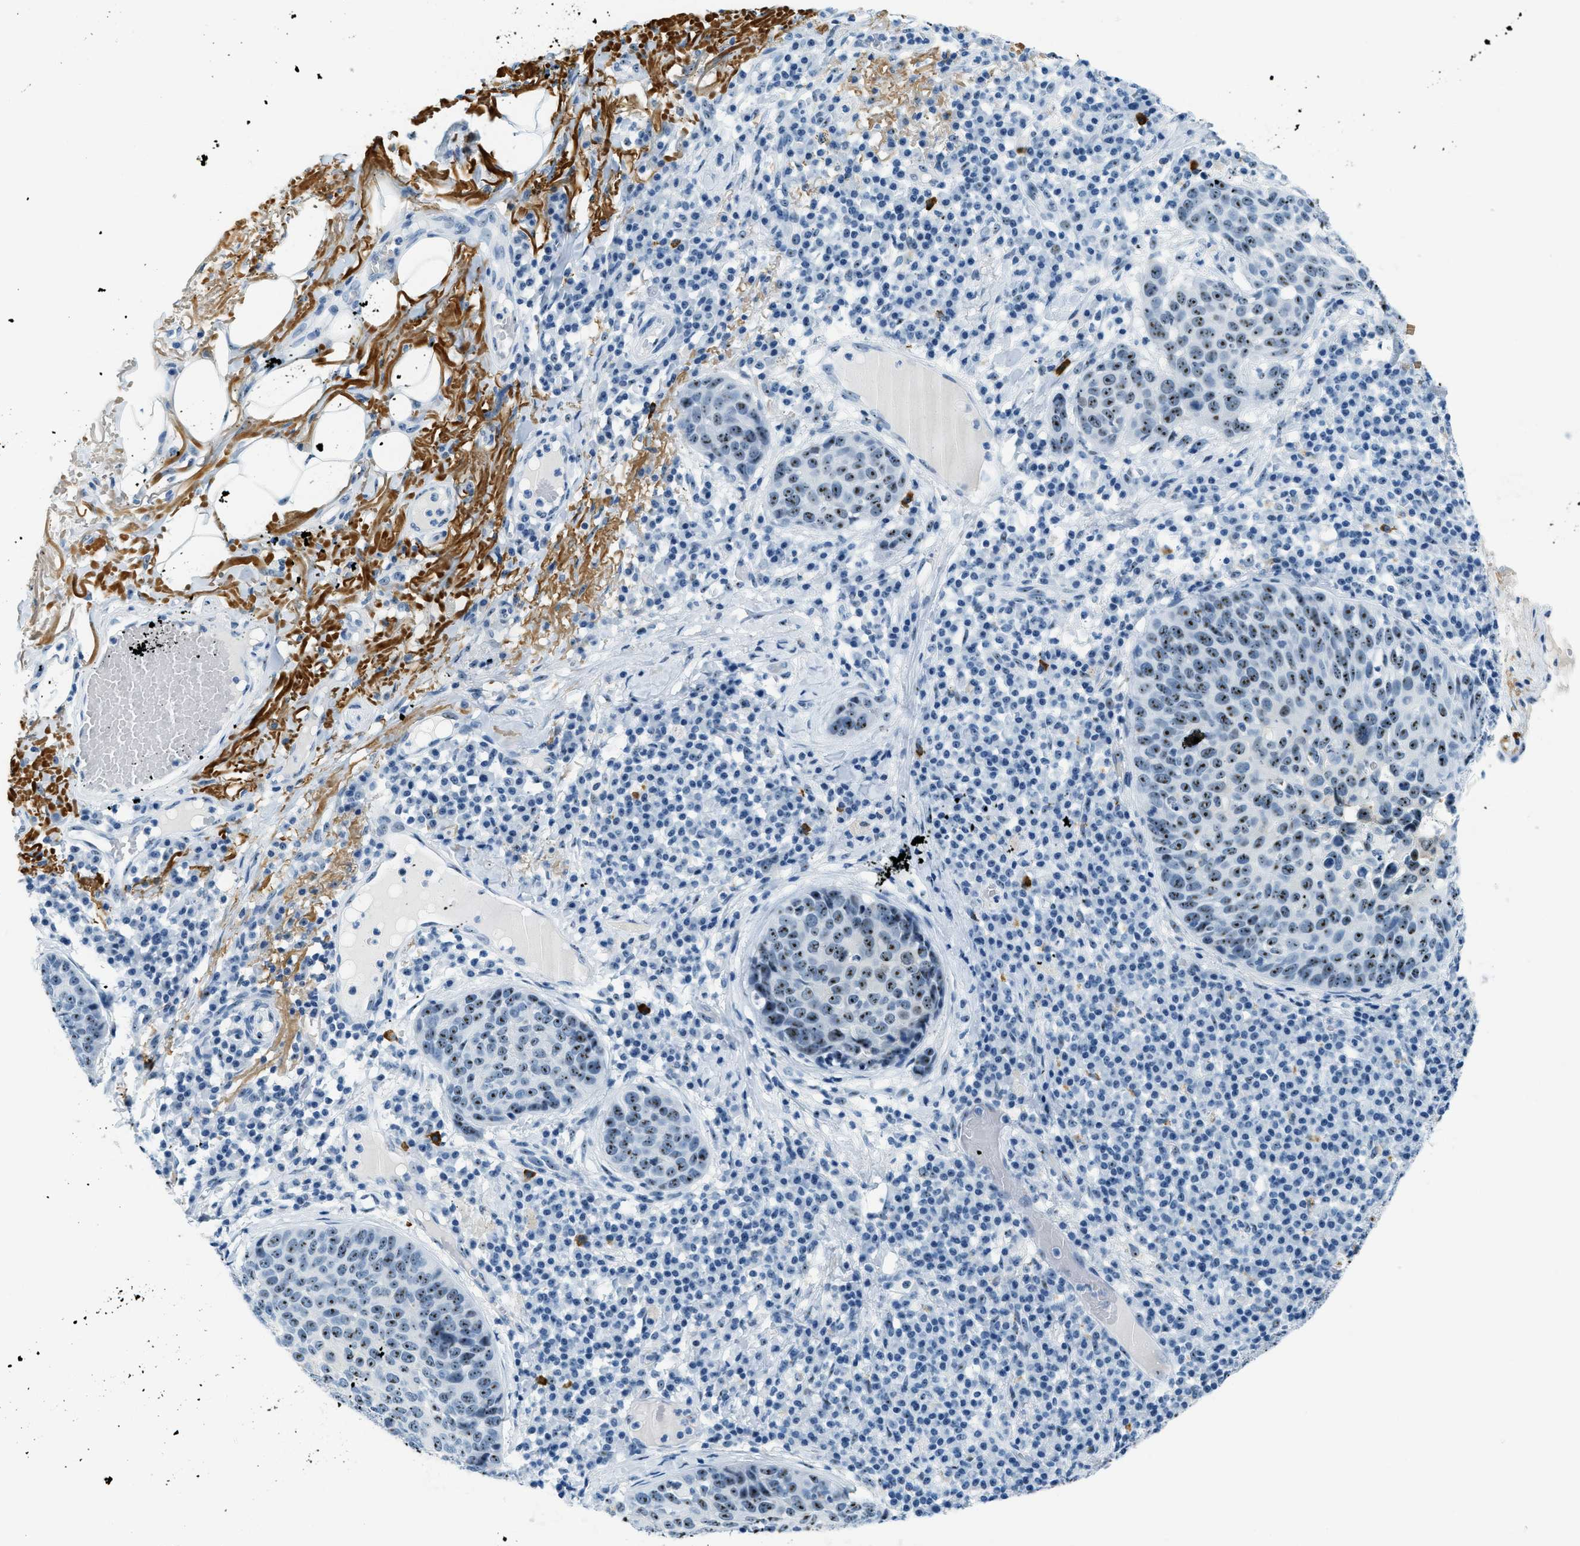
{"staining": {"intensity": "moderate", "quantity": ">75%", "location": "nuclear"}, "tissue": "skin cancer", "cell_type": "Tumor cells", "image_type": "cancer", "snomed": [{"axis": "morphology", "description": "Squamous cell carcinoma in situ, NOS"}, {"axis": "morphology", "description": "Squamous cell carcinoma, NOS"}, {"axis": "topography", "description": "Skin"}], "caption": "Immunohistochemistry image of neoplastic tissue: human skin cancer (squamous cell carcinoma in situ) stained using immunohistochemistry exhibits medium levels of moderate protein expression localized specifically in the nuclear of tumor cells, appearing as a nuclear brown color.", "gene": "PLA2G2A", "patient": {"sex": "male", "age": 93}}